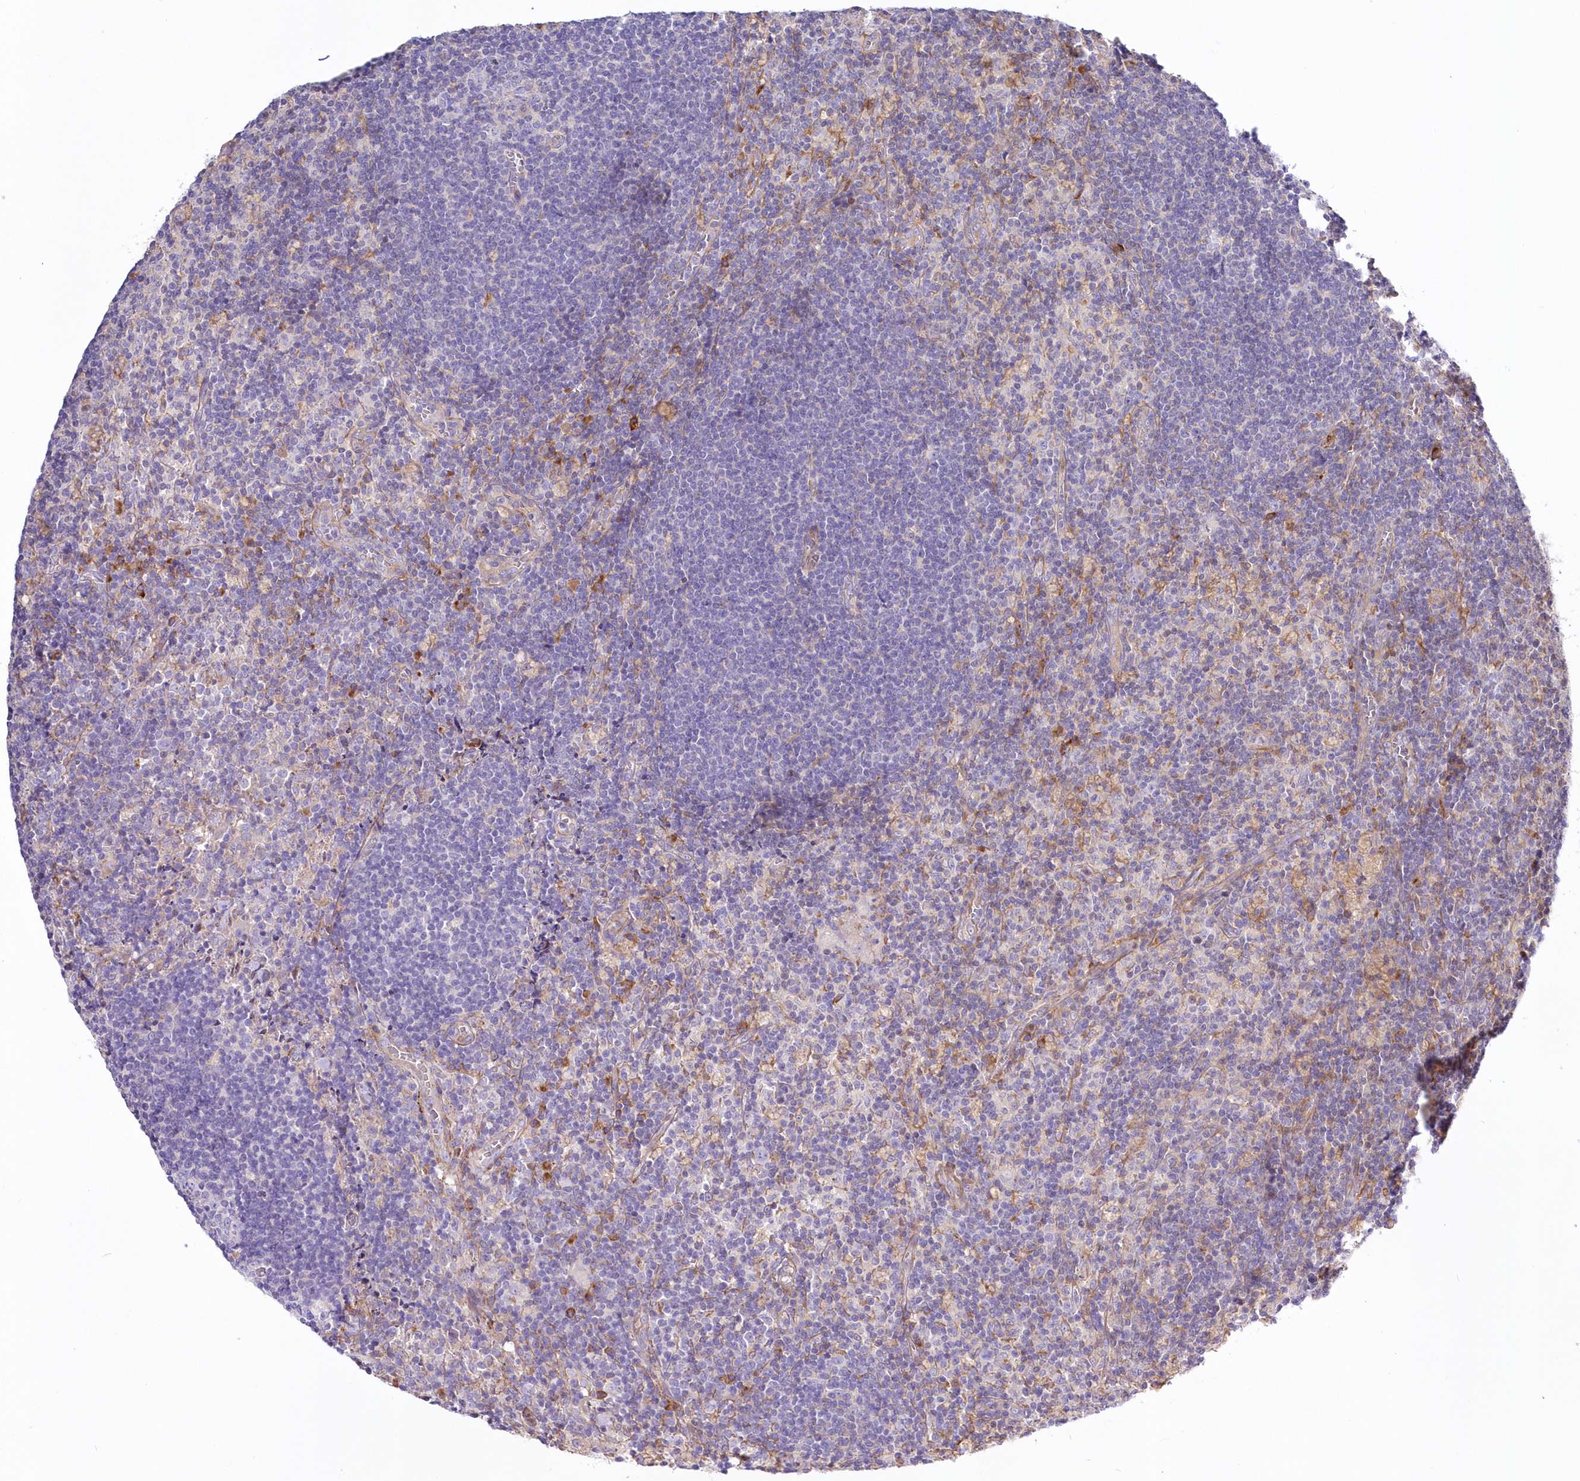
{"staining": {"intensity": "negative", "quantity": "none", "location": "none"}, "tissue": "lymph node", "cell_type": "Germinal center cells", "image_type": "normal", "snomed": [{"axis": "morphology", "description": "Normal tissue, NOS"}, {"axis": "topography", "description": "Lymph node"}], "caption": "Immunohistochemical staining of benign human lymph node exhibits no significant staining in germinal center cells.", "gene": "ARFGEF3", "patient": {"sex": "male", "age": 69}}